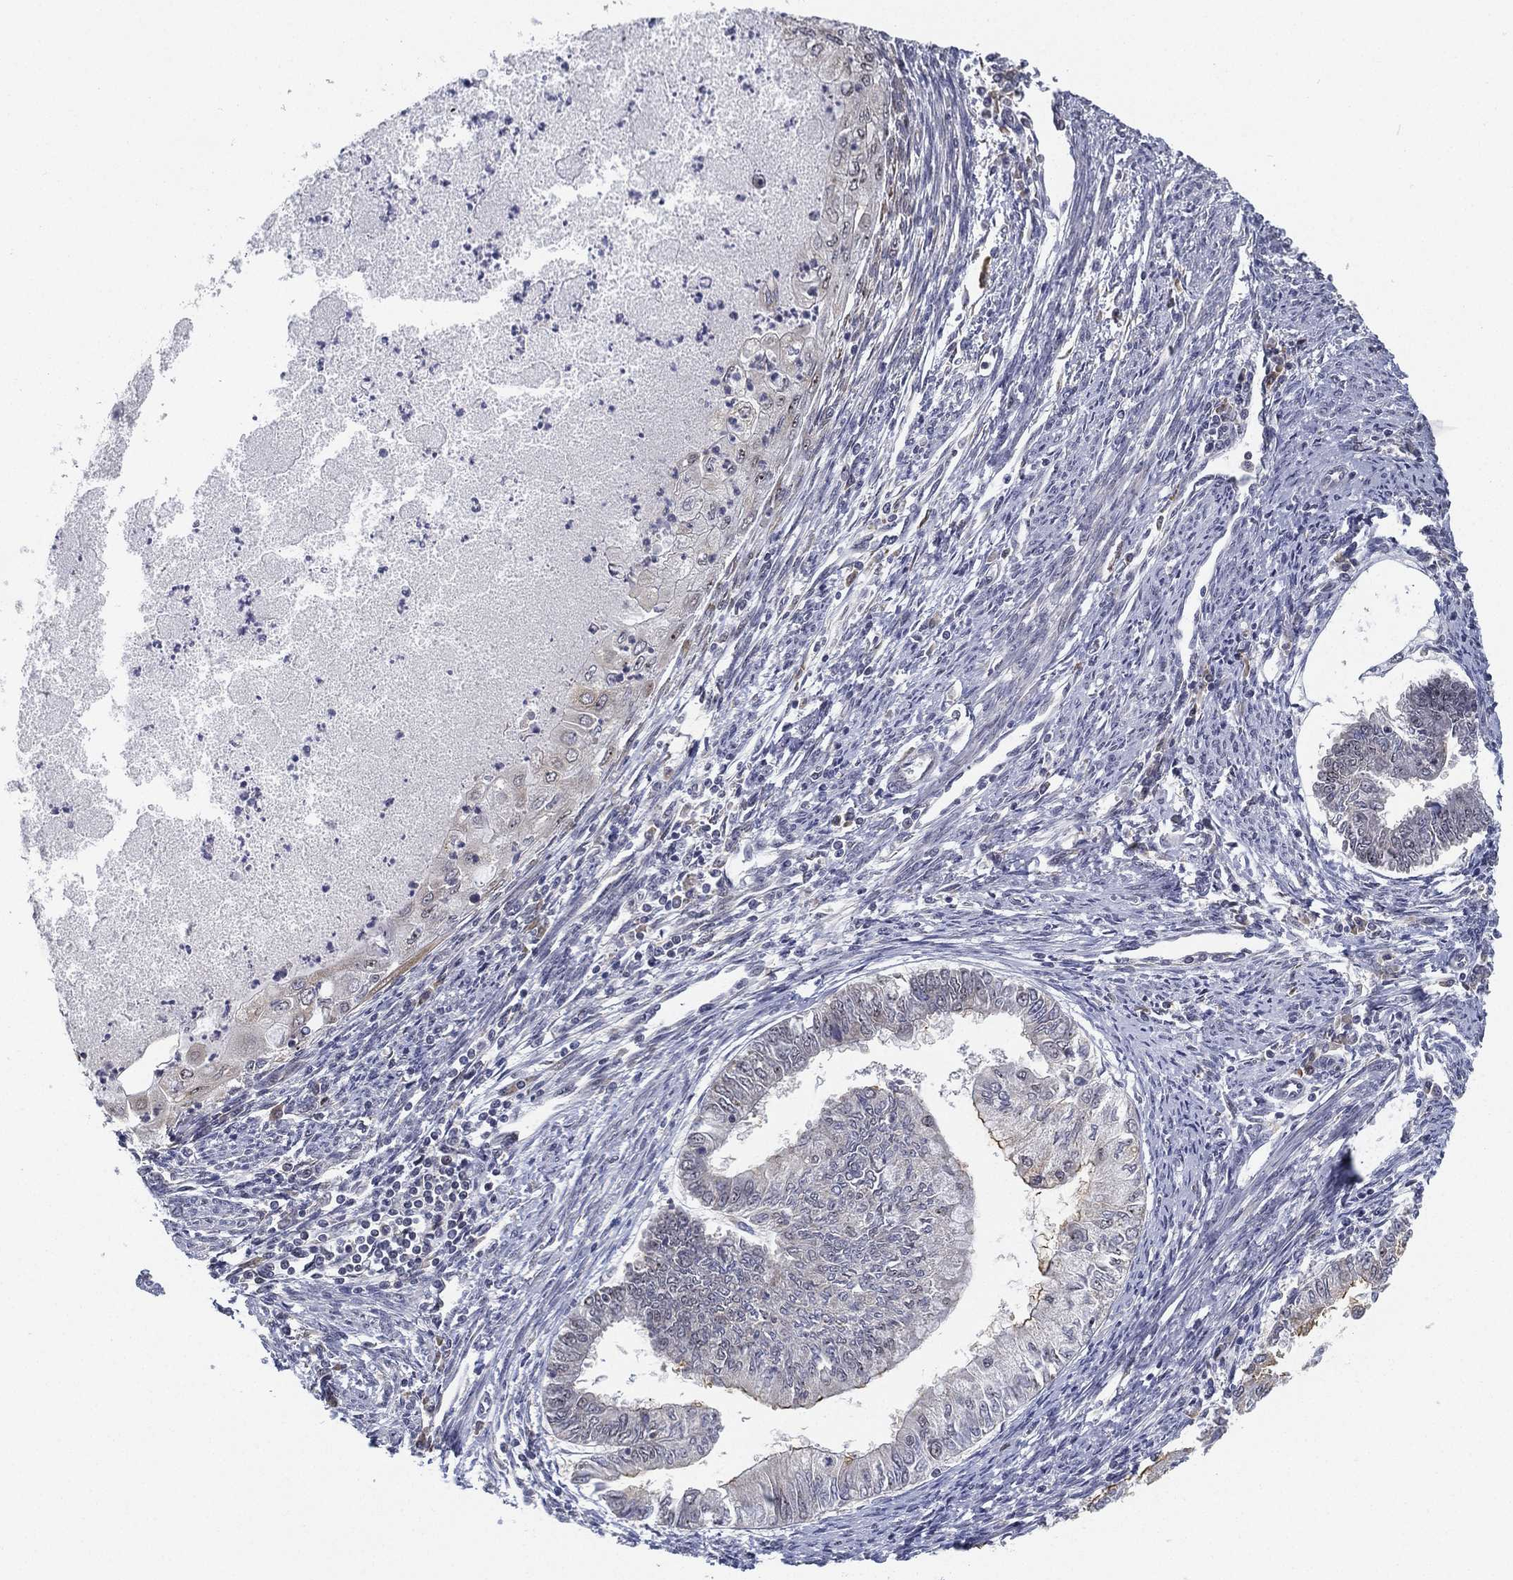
{"staining": {"intensity": "negative", "quantity": "none", "location": "none"}, "tissue": "endometrial cancer", "cell_type": "Tumor cells", "image_type": "cancer", "snomed": [{"axis": "morphology", "description": "Adenocarcinoma, NOS"}, {"axis": "topography", "description": "Endometrium"}], "caption": "High magnification brightfield microscopy of endometrial adenocarcinoma stained with DAB (brown) and counterstained with hematoxylin (blue): tumor cells show no significant staining.", "gene": "PPP1R16B", "patient": {"sex": "female", "age": 59}}